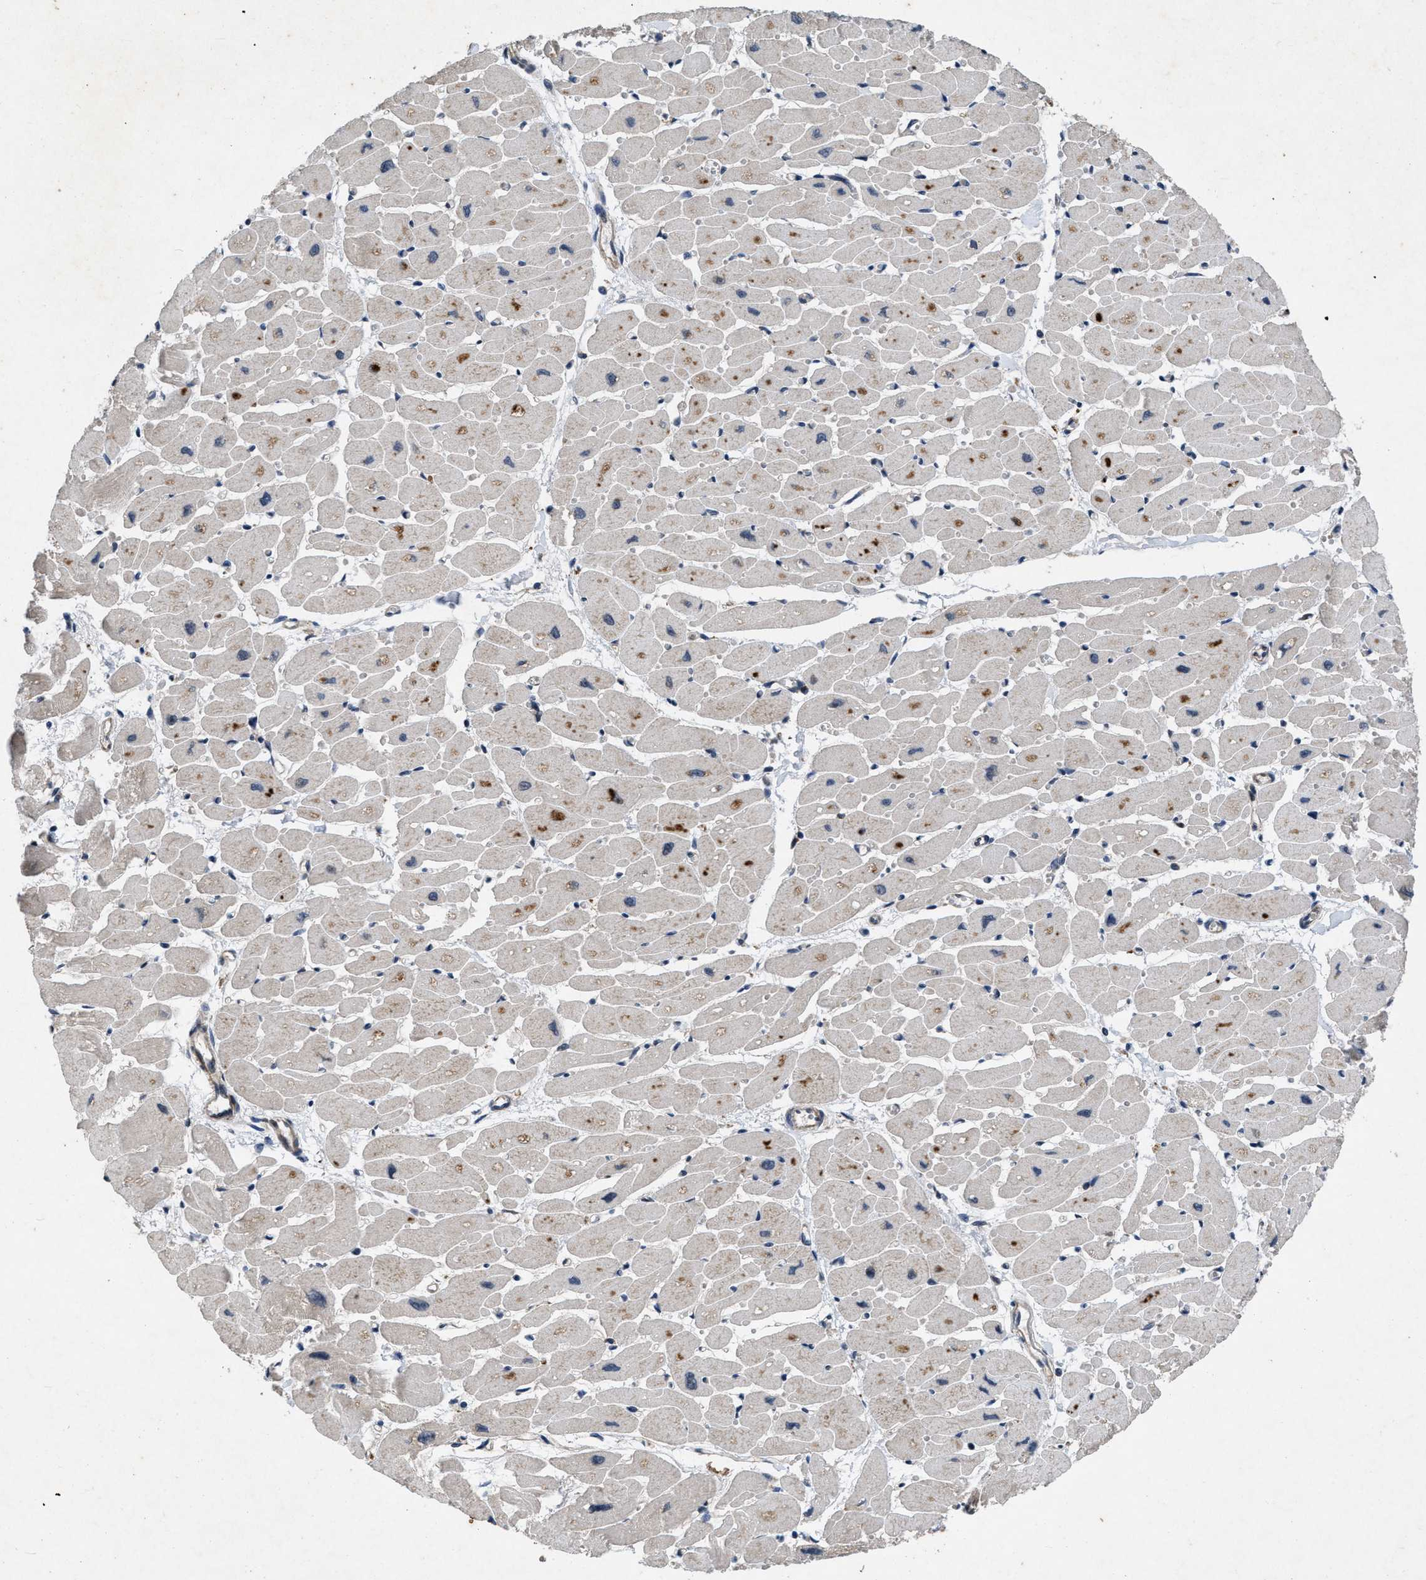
{"staining": {"intensity": "moderate", "quantity": "25%-75%", "location": "cytoplasmic/membranous,nuclear"}, "tissue": "heart muscle", "cell_type": "Cardiomyocytes", "image_type": "normal", "snomed": [{"axis": "morphology", "description": "Normal tissue, NOS"}, {"axis": "topography", "description": "Heart"}], "caption": "Immunohistochemistry (IHC) histopathology image of unremarkable heart muscle: human heart muscle stained using IHC exhibits medium levels of moderate protein expression localized specifically in the cytoplasmic/membranous,nuclear of cardiomyocytes, appearing as a cytoplasmic/membranous,nuclear brown color.", "gene": "ZNHIT1", "patient": {"sex": "female", "age": 54}}